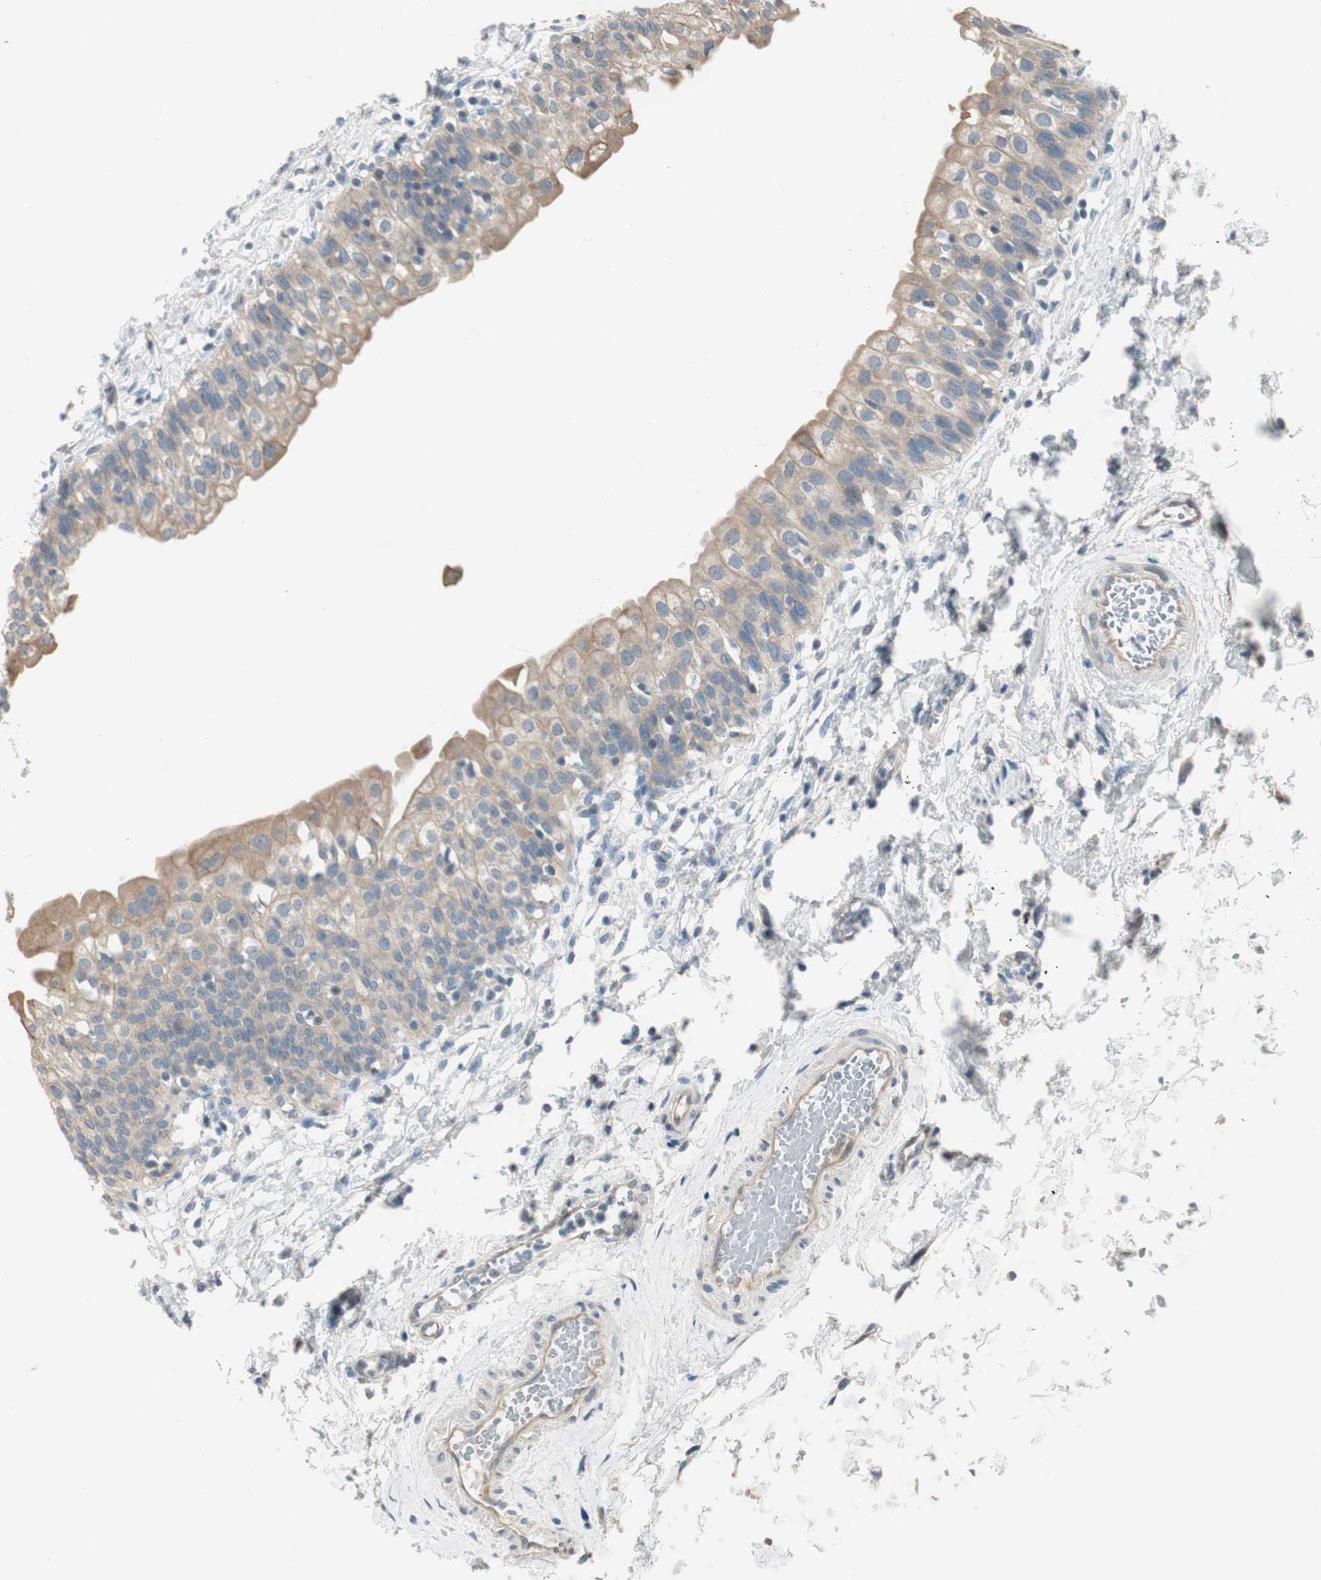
{"staining": {"intensity": "moderate", "quantity": ">75%", "location": "cytoplasmic/membranous"}, "tissue": "urinary bladder", "cell_type": "Urothelial cells", "image_type": "normal", "snomed": [{"axis": "morphology", "description": "Normal tissue, NOS"}, {"axis": "topography", "description": "Urinary bladder"}], "caption": "Protein analysis of benign urinary bladder demonstrates moderate cytoplasmic/membranous positivity in approximately >75% of urothelial cells. The protein is shown in brown color, while the nuclei are stained blue.", "gene": "SPINK4", "patient": {"sex": "male", "age": 55}}